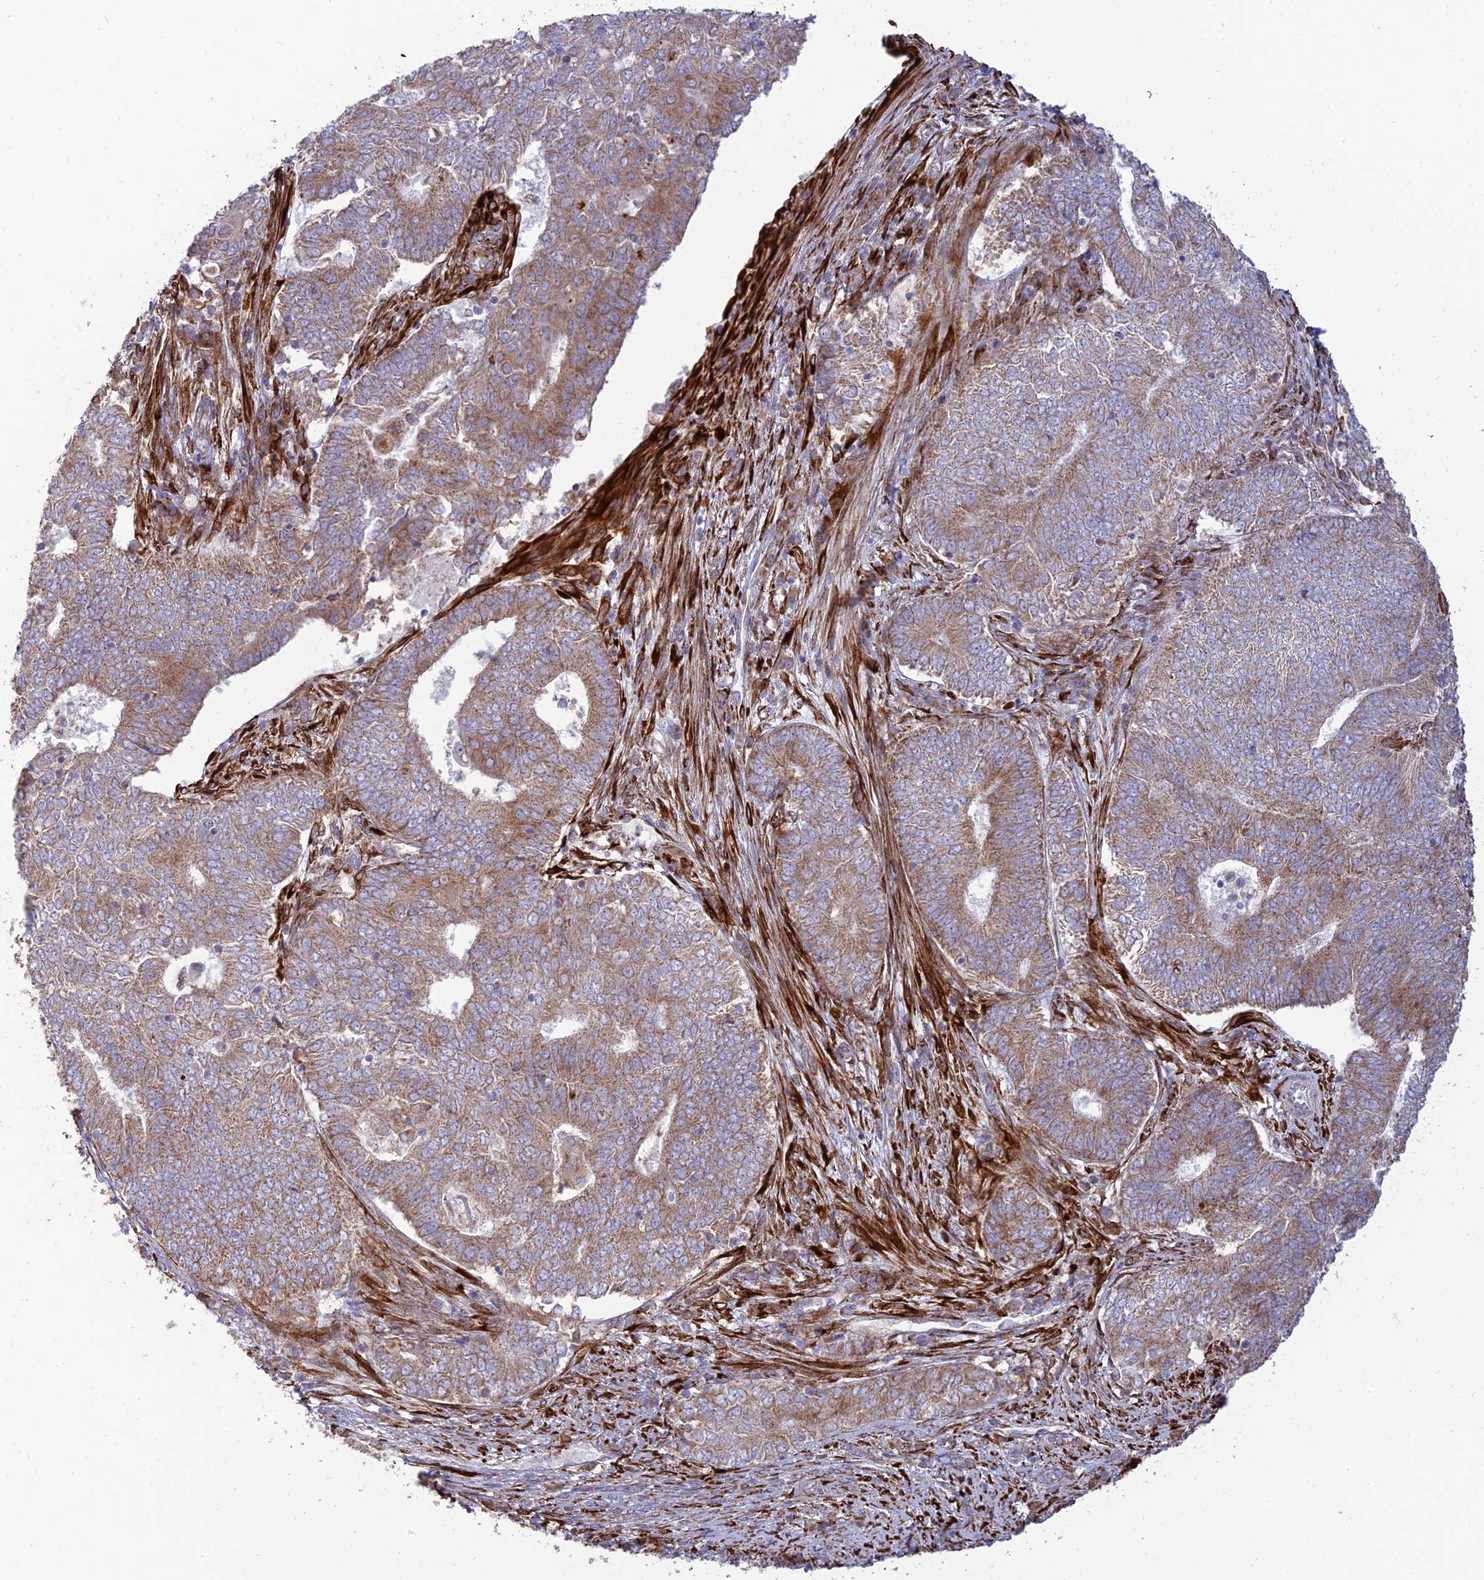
{"staining": {"intensity": "moderate", "quantity": ">75%", "location": "cytoplasmic/membranous"}, "tissue": "endometrial cancer", "cell_type": "Tumor cells", "image_type": "cancer", "snomed": [{"axis": "morphology", "description": "Adenocarcinoma, NOS"}, {"axis": "topography", "description": "Endometrium"}], "caption": "The immunohistochemical stain shows moderate cytoplasmic/membranous staining in tumor cells of endometrial cancer (adenocarcinoma) tissue.", "gene": "RCN3", "patient": {"sex": "female", "age": 62}}